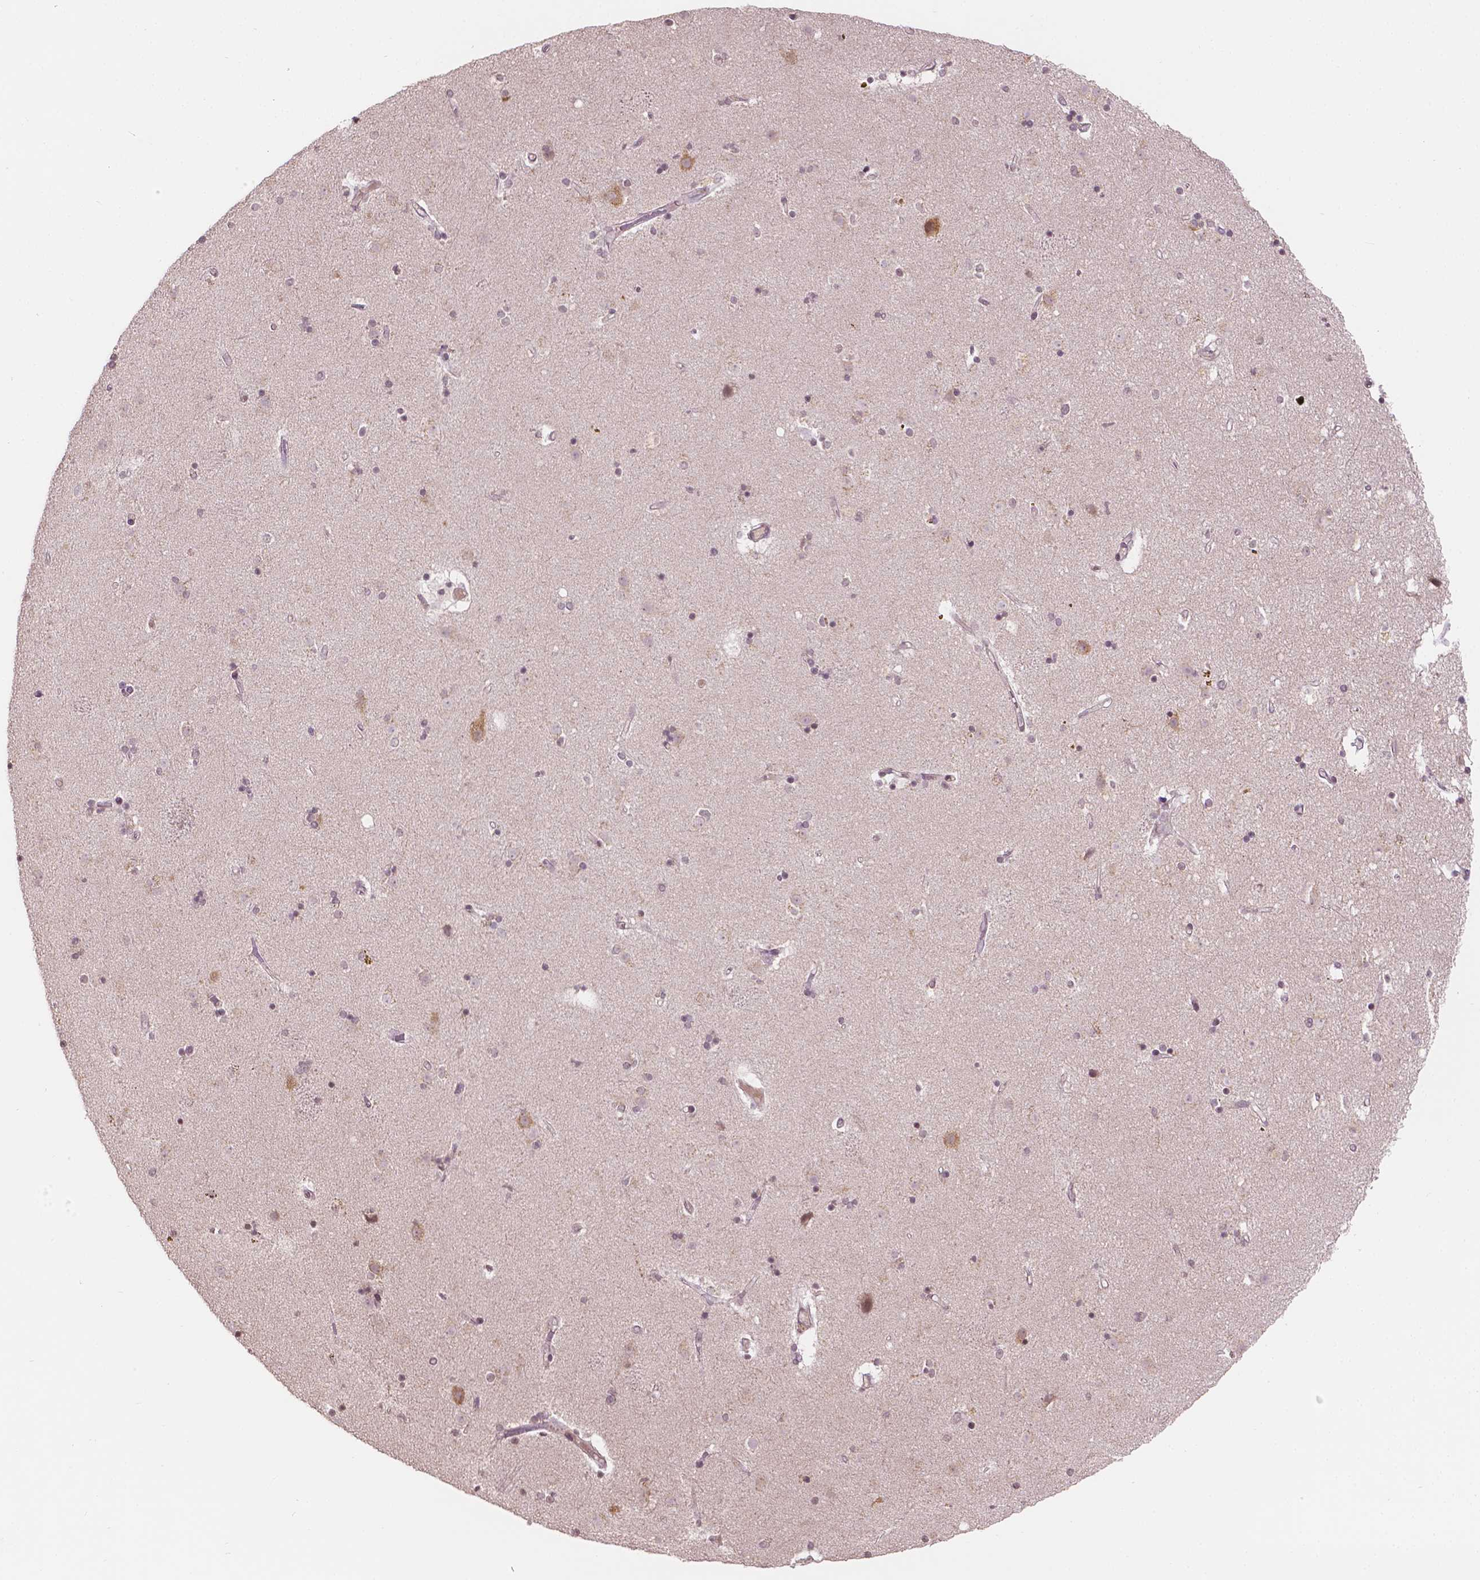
{"staining": {"intensity": "negative", "quantity": "none", "location": "none"}, "tissue": "caudate", "cell_type": "Glial cells", "image_type": "normal", "snomed": [{"axis": "morphology", "description": "Normal tissue, NOS"}, {"axis": "topography", "description": "Lateral ventricle wall"}], "caption": "DAB immunohistochemical staining of normal caudate exhibits no significant expression in glial cells. (DAB (3,3'-diaminobenzidine) immunohistochemistry visualized using brightfield microscopy, high magnification).", "gene": "NOS1AP", "patient": {"sex": "female", "age": 71}}